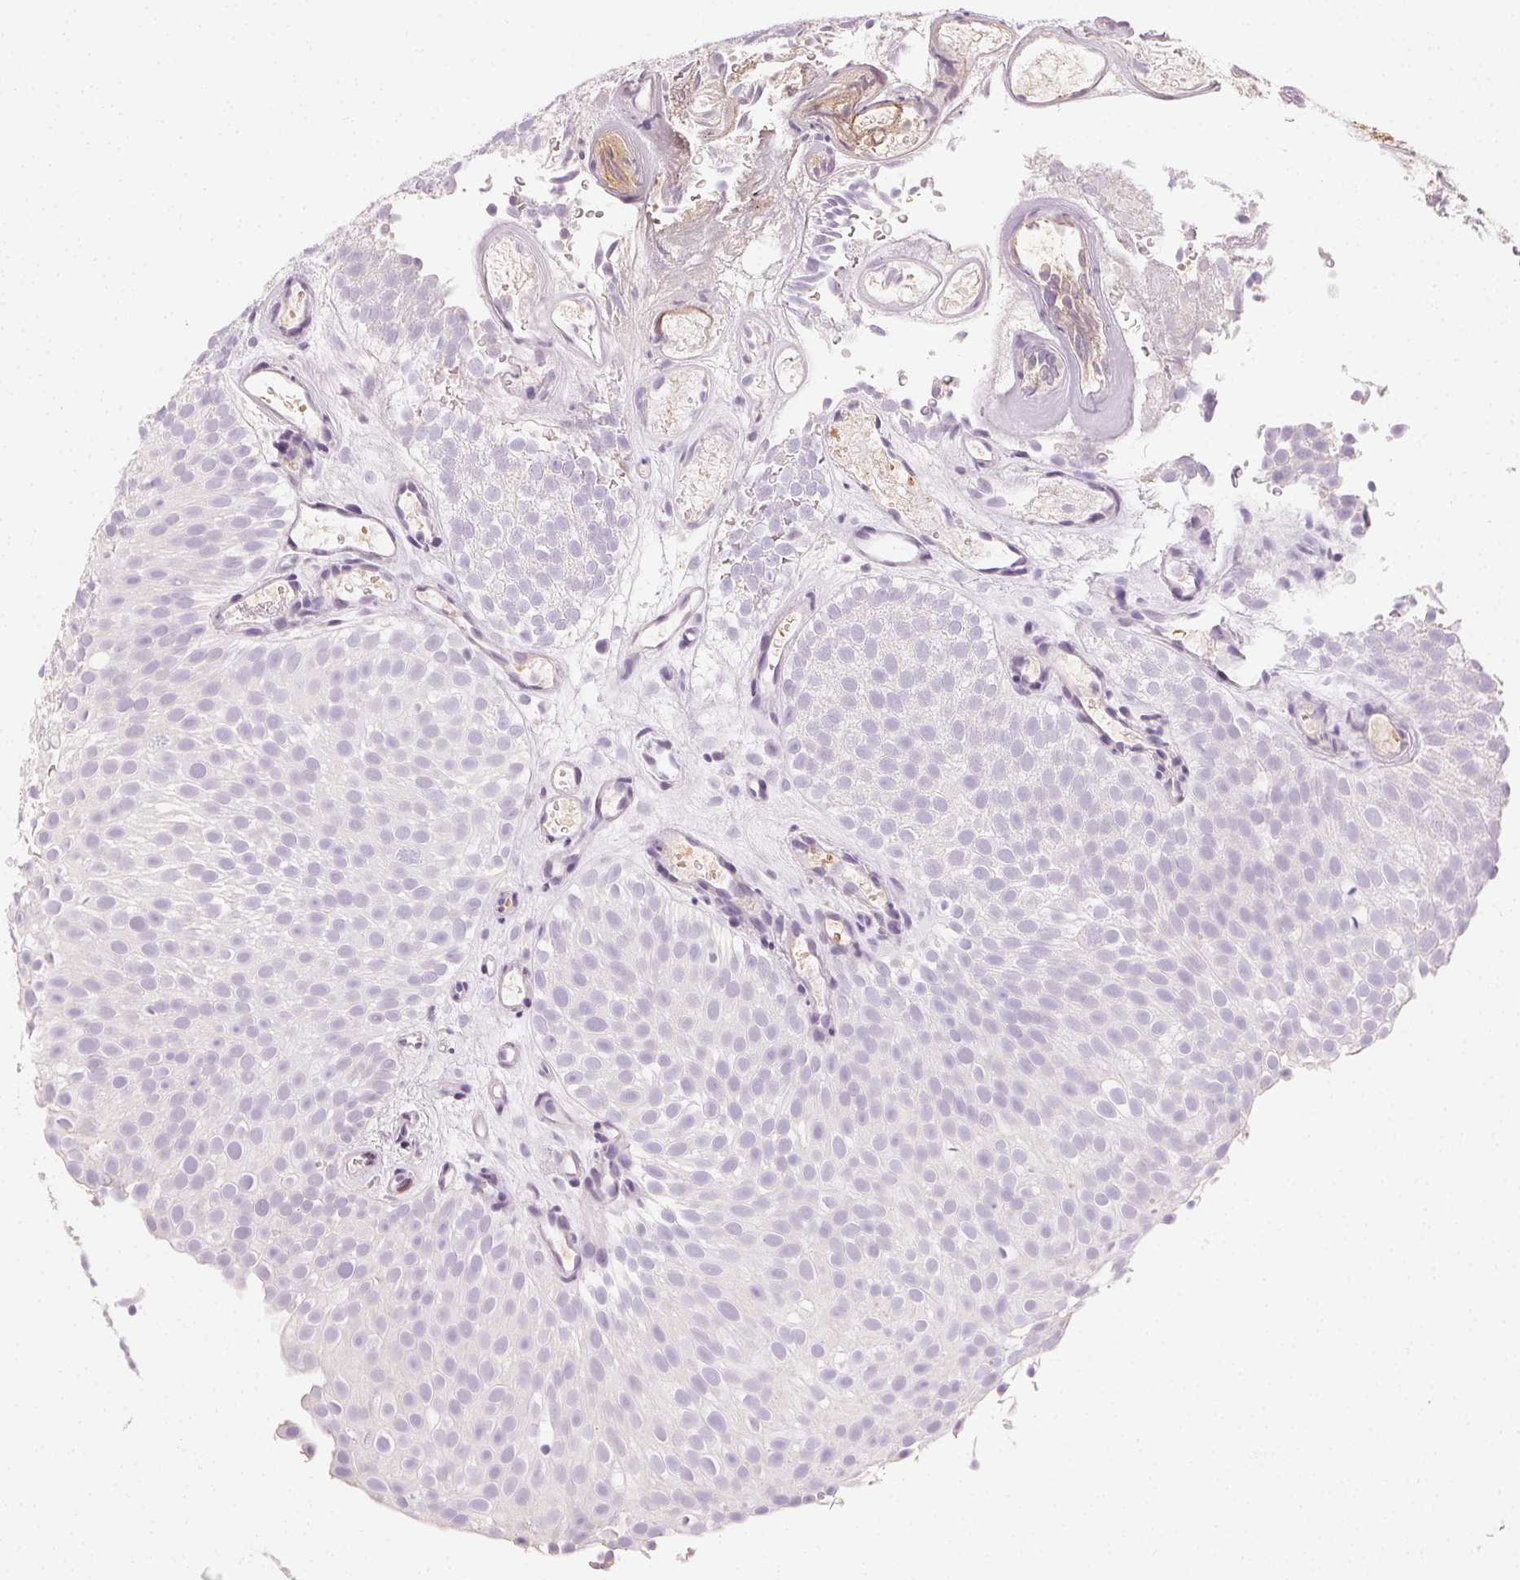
{"staining": {"intensity": "negative", "quantity": "none", "location": "none"}, "tissue": "urothelial cancer", "cell_type": "Tumor cells", "image_type": "cancer", "snomed": [{"axis": "morphology", "description": "Urothelial carcinoma, Low grade"}, {"axis": "topography", "description": "Urinary bladder"}], "caption": "This is an immunohistochemistry (IHC) photomicrograph of human urothelial cancer. There is no positivity in tumor cells.", "gene": "AFM", "patient": {"sex": "male", "age": 78}}